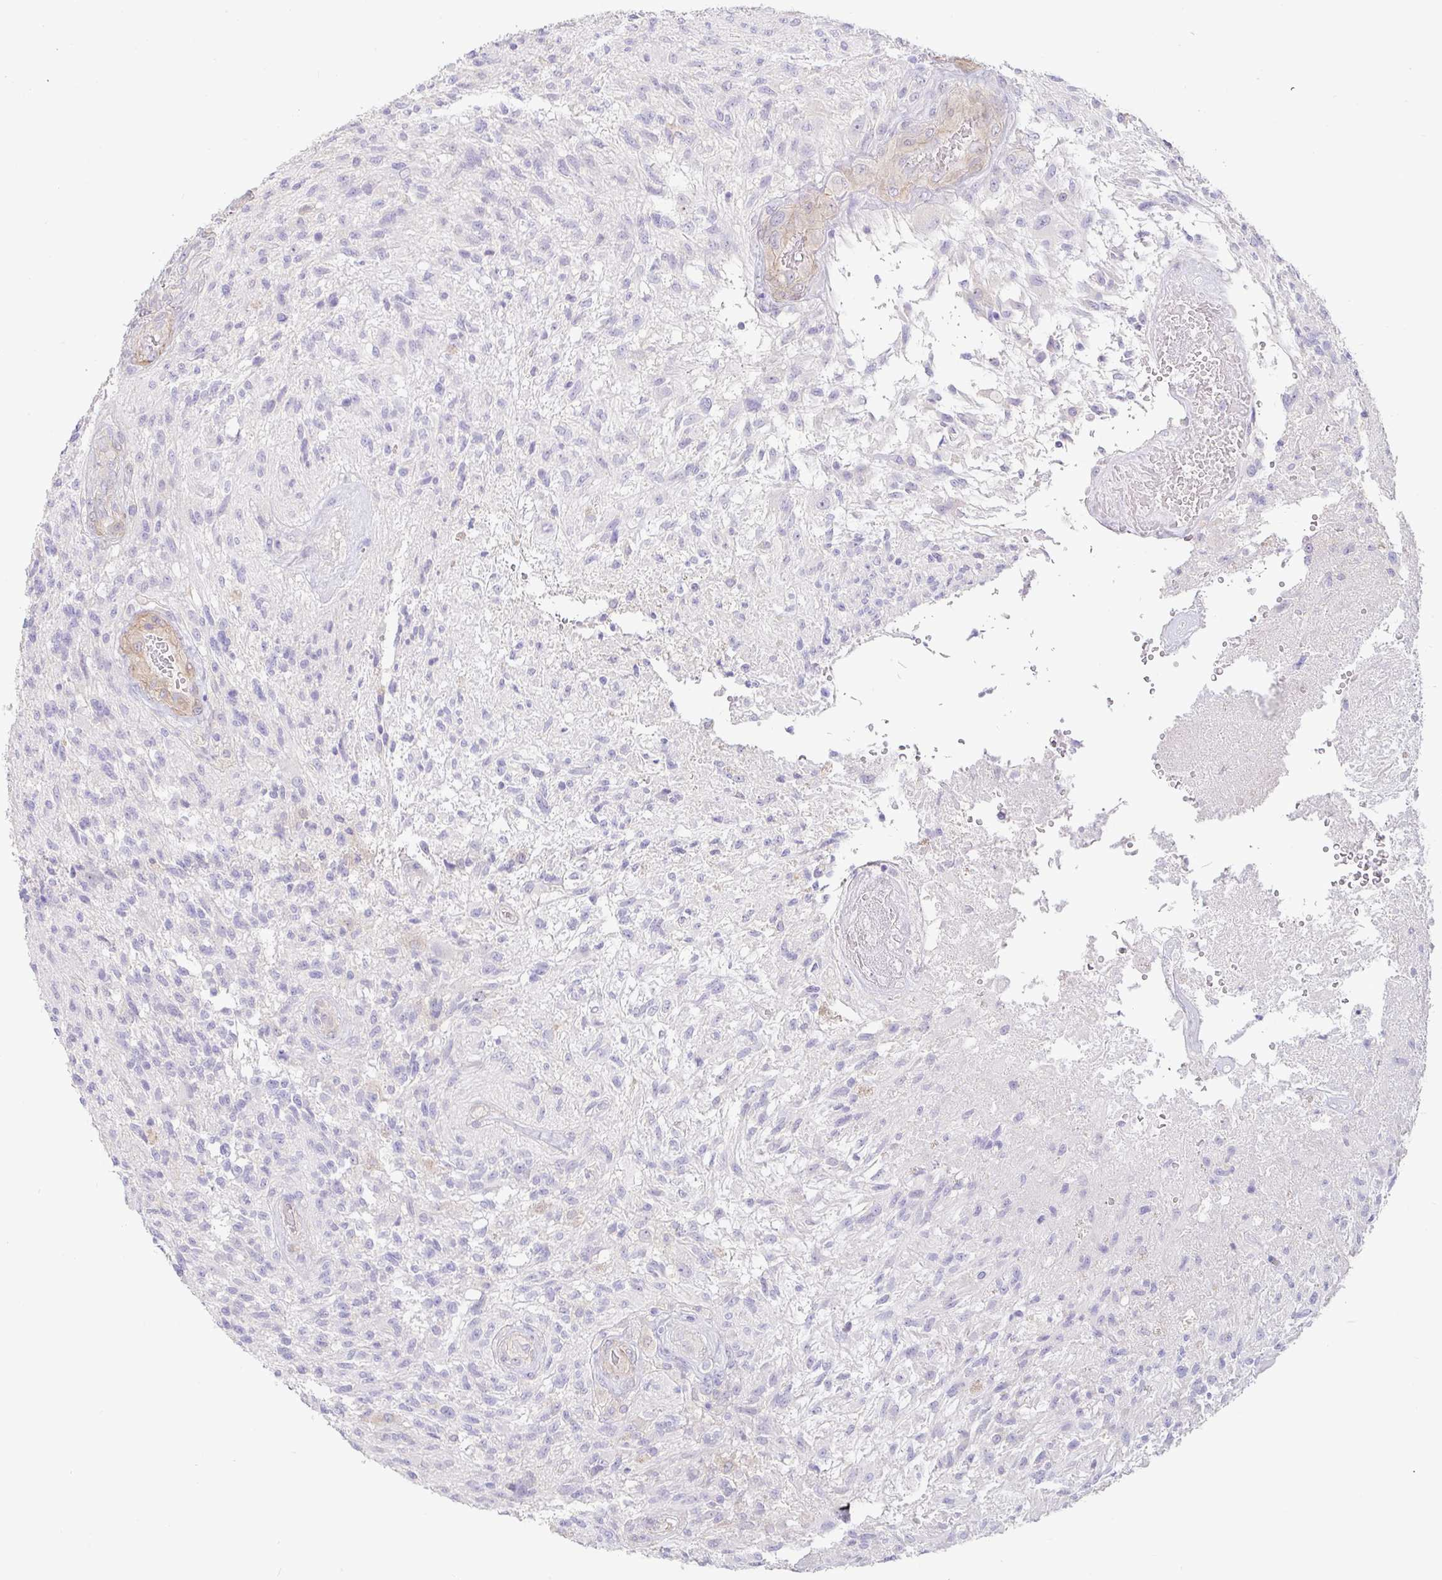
{"staining": {"intensity": "negative", "quantity": "none", "location": "none"}, "tissue": "glioma", "cell_type": "Tumor cells", "image_type": "cancer", "snomed": [{"axis": "morphology", "description": "Glioma, malignant, High grade"}, {"axis": "topography", "description": "Brain"}], "caption": "Immunohistochemical staining of human malignant glioma (high-grade) displays no significant expression in tumor cells.", "gene": "PYGM", "patient": {"sex": "male", "age": 56}}